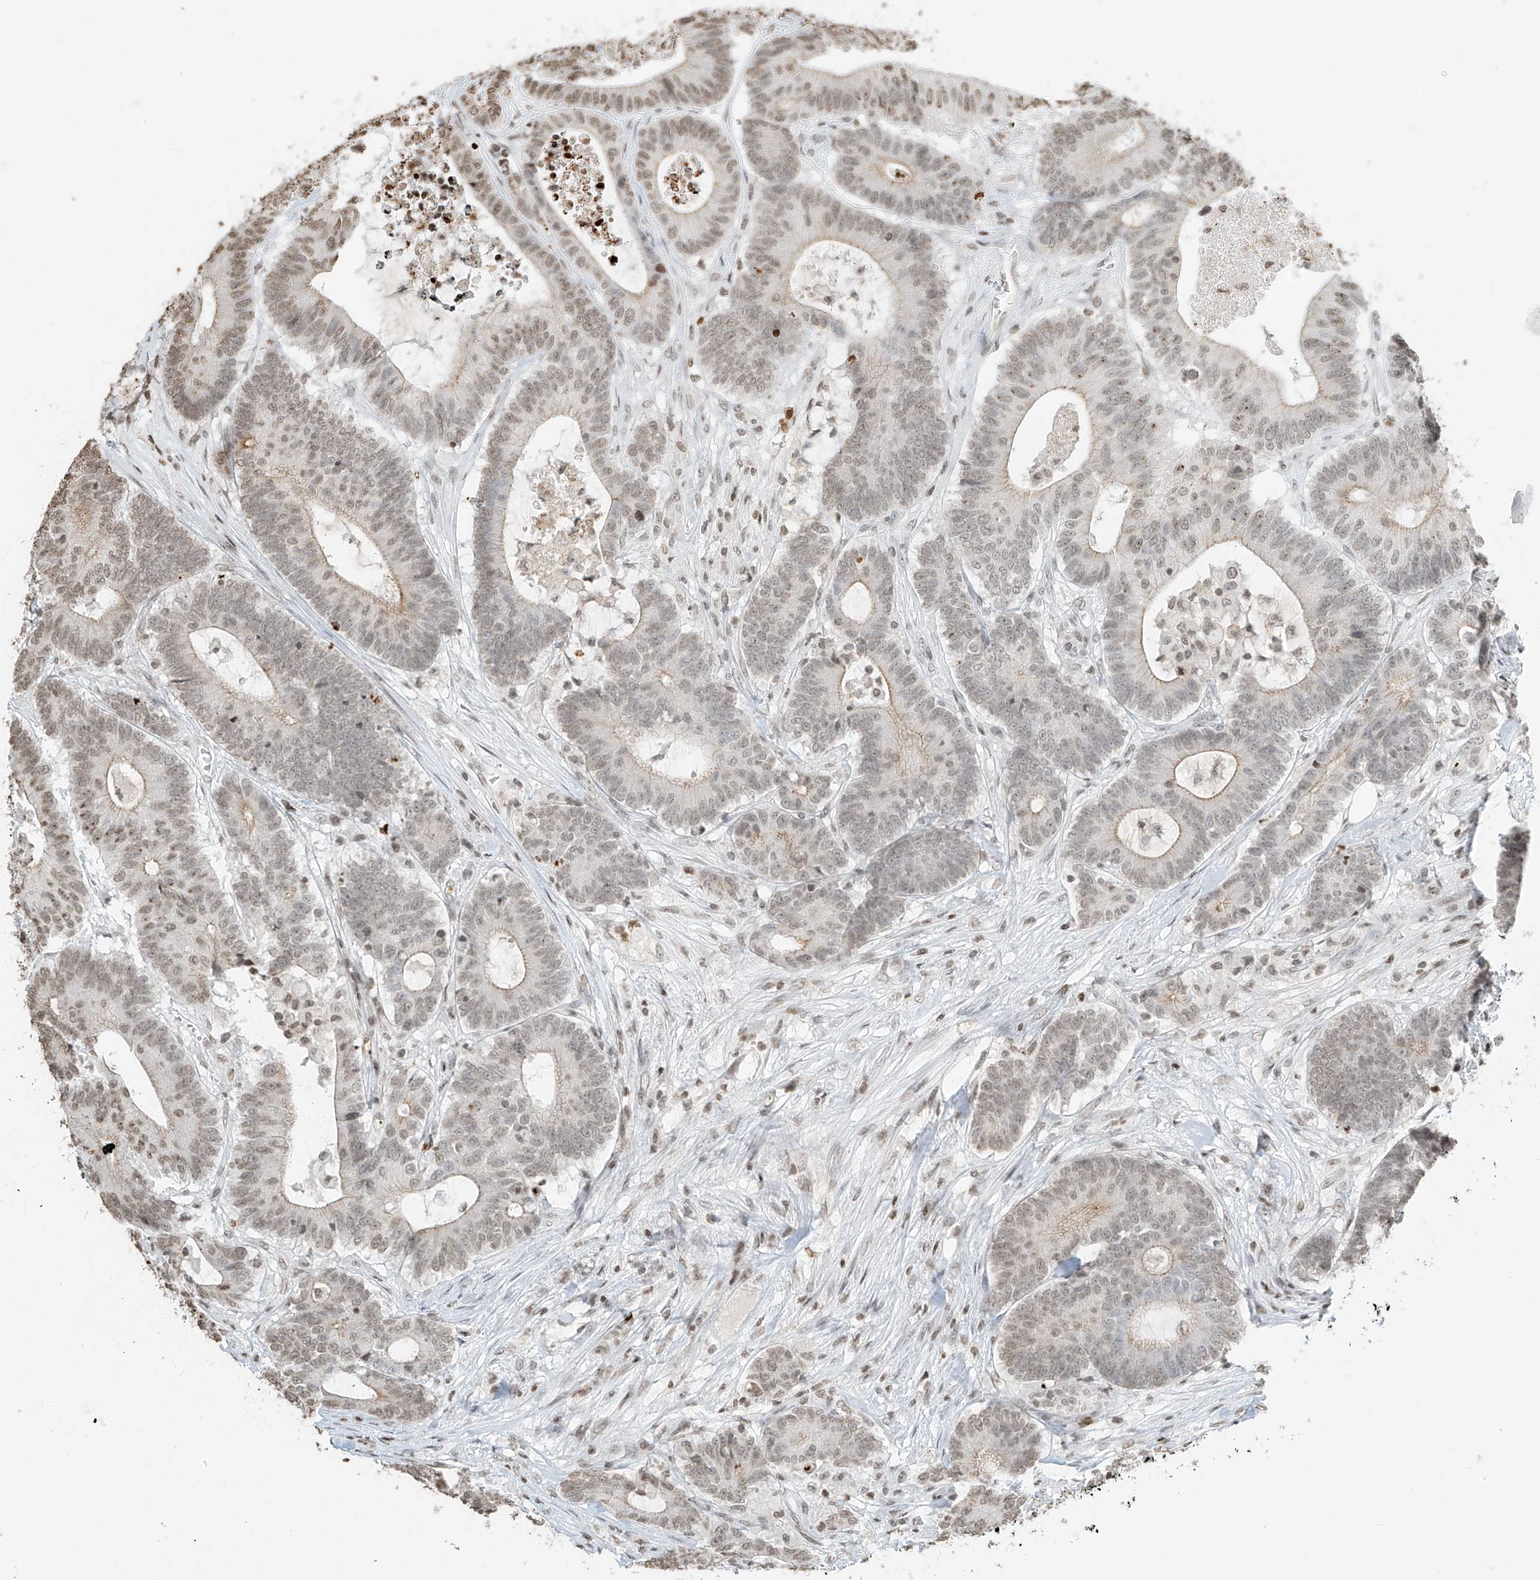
{"staining": {"intensity": "weak", "quantity": ">75%", "location": "nuclear"}, "tissue": "colorectal cancer", "cell_type": "Tumor cells", "image_type": "cancer", "snomed": [{"axis": "morphology", "description": "Adenocarcinoma, NOS"}, {"axis": "topography", "description": "Colon"}], "caption": "Colorectal adenocarcinoma was stained to show a protein in brown. There is low levels of weak nuclear expression in approximately >75% of tumor cells.", "gene": "C17orf58", "patient": {"sex": "female", "age": 84}}